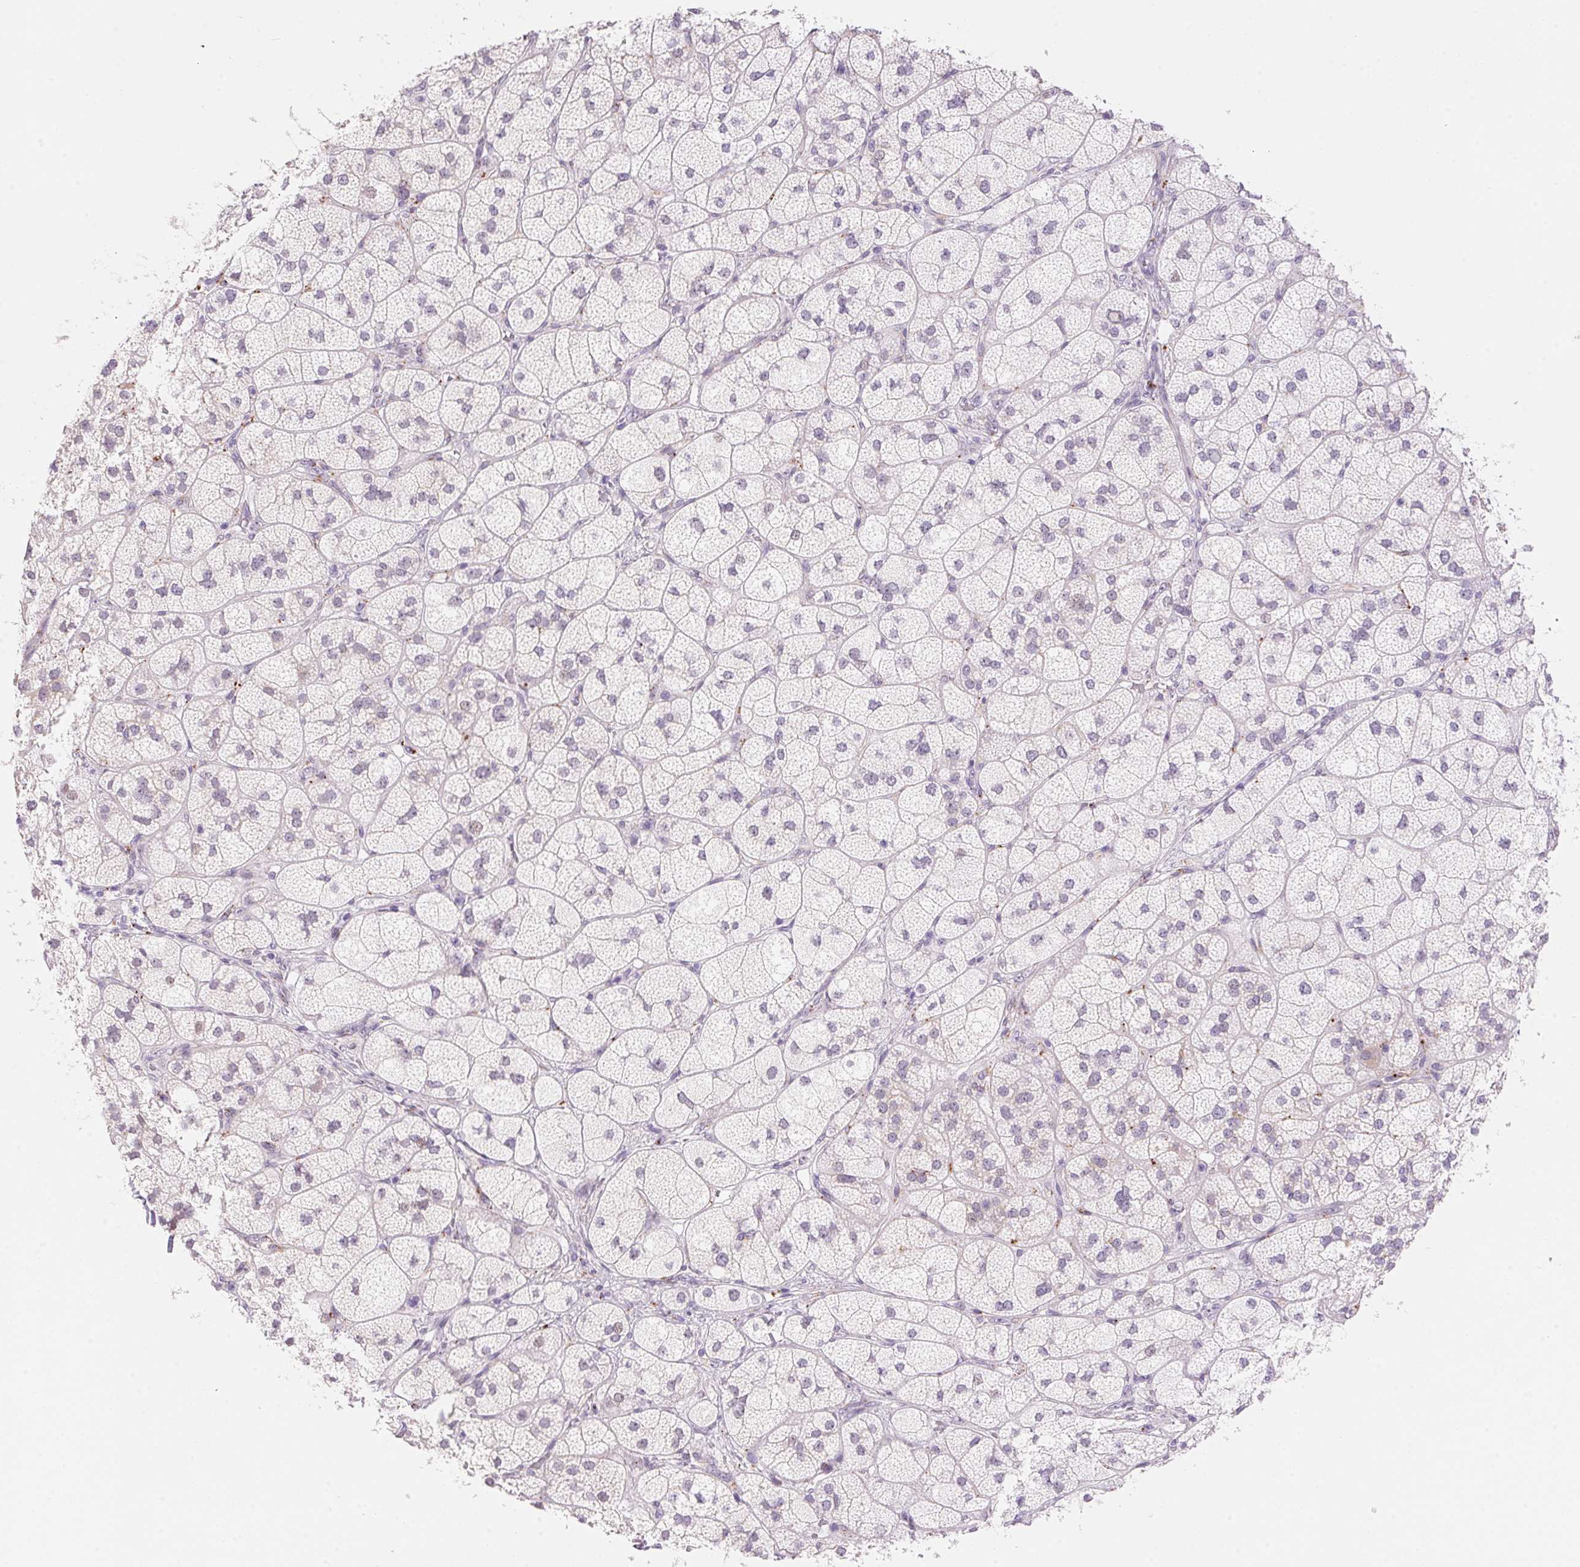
{"staining": {"intensity": "negative", "quantity": "none", "location": "none"}, "tissue": "adrenal gland", "cell_type": "Glandular cells", "image_type": "normal", "snomed": [{"axis": "morphology", "description": "Normal tissue, NOS"}, {"axis": "topography", "description": "Adrenal gland"}], "caption": "This micrograph is of normal adrenal gland stained with immunohistochemistry (IHC) to label a protein in brown with the nuclei are counter-stained blue. There is no expression in glandular cells.", "gene": "TEKT1", "patient": {"sex": "female", "age": 60}}